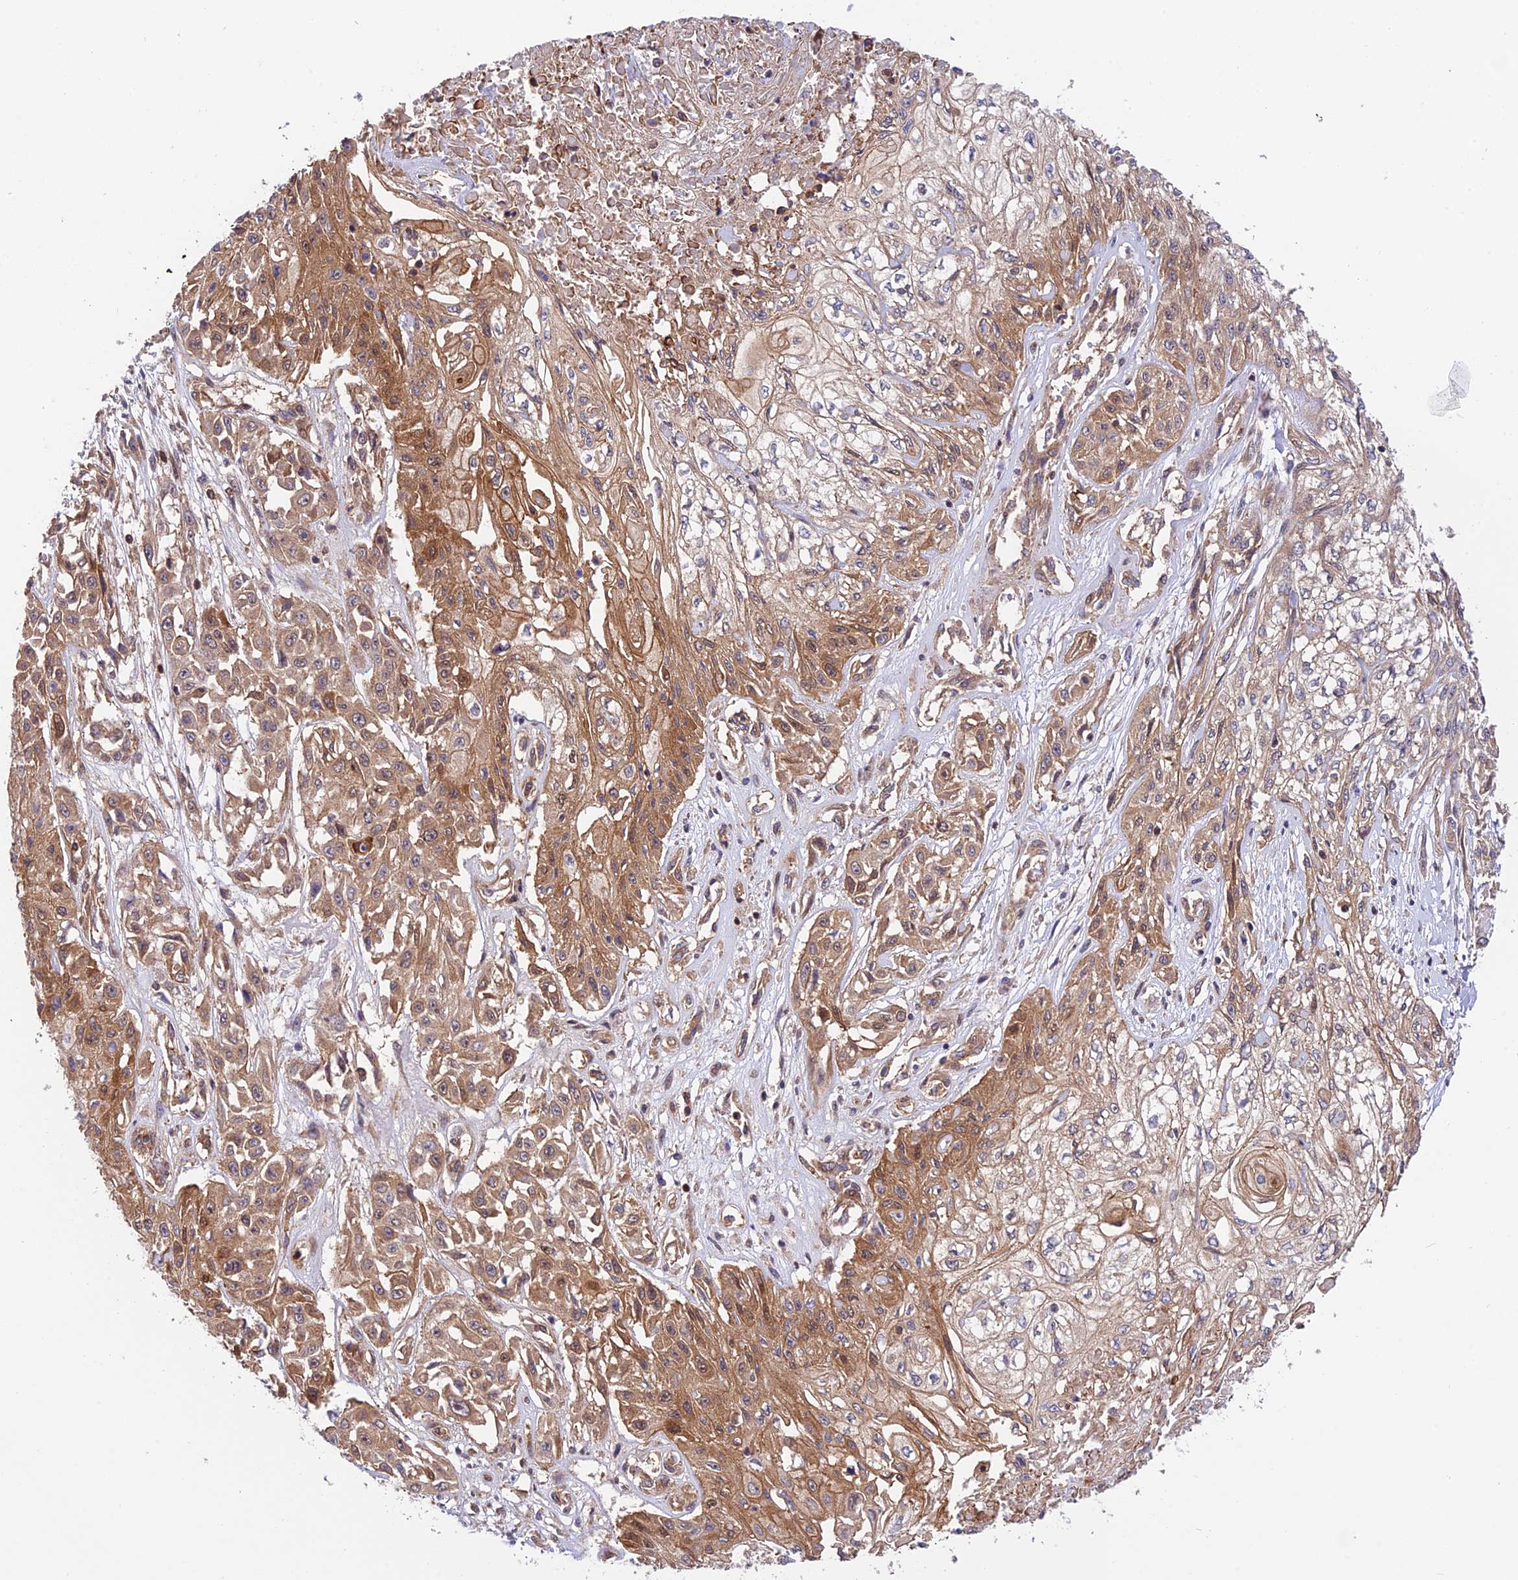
{"staining": {"intensity": "moderate", "quantity": ">75%", "location": "cytoplasmic/membranous"}, "tissue": "skin cancer", "cell_type": "Tumor cells", "image_type": "cancer", "snomed": [{"axis": "morphology", "description": "Squamous cell carcinoma, NOS"}, {"axis": "morphology", "description": "Squamous cell carcinoma, metastatic, NOS"}, {"axis": "topography", "description": "Skin"}, {"axis": "topography", "description": "Lymph node"}], "caption": "The histopathology image reveals a brown stain indicating the presence of a protein in the cytoplasmic/membranous of tumor cells in skin cancer (squamous cell carcinoma).", "gene": "EVI5L", "patient": {"sex": "male", "age": 75}}